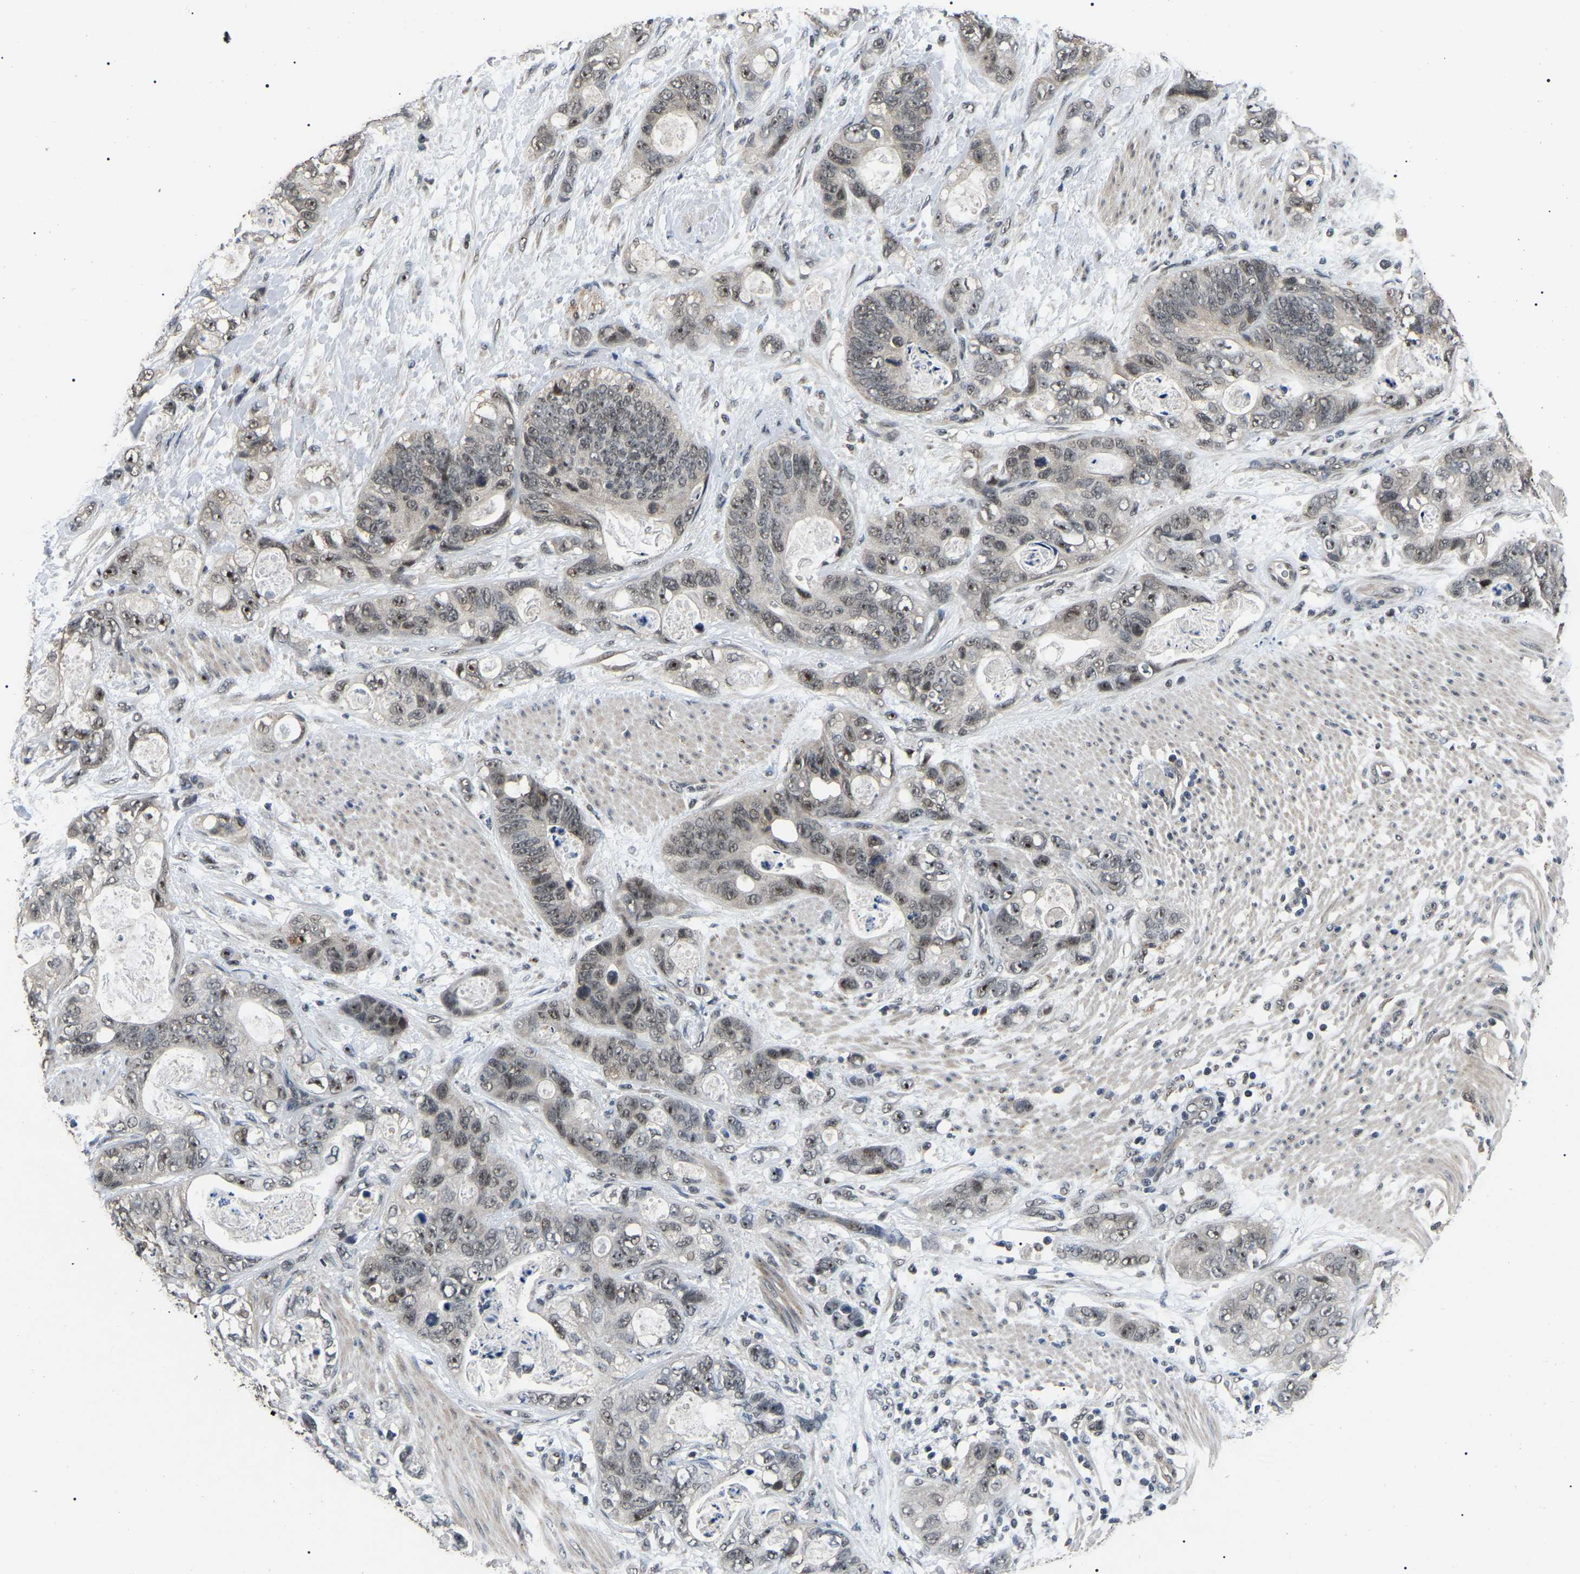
{"staining": {"intensity": "moderate", "quantity": "<25%", "location": "nuclear"}, "tissue": "stomach cancer", "cell_type": "Tumor cells", "image_type": "cancer", "snomed": [{"axis": "morphology", "description": "Normal tissue, NOS"}, {"axis": "morphology", "description": "Adenocarcinoma, NOS"}, {"axis": "topography", "description": "Stomach"}], "caption": "Stomach cancer stained with immunohistochemistry reveals moderate nuclear staining in about <25% of tumor cells.", "gene": "PPM1E", "patient": {"sex": "female", "age": 89}}